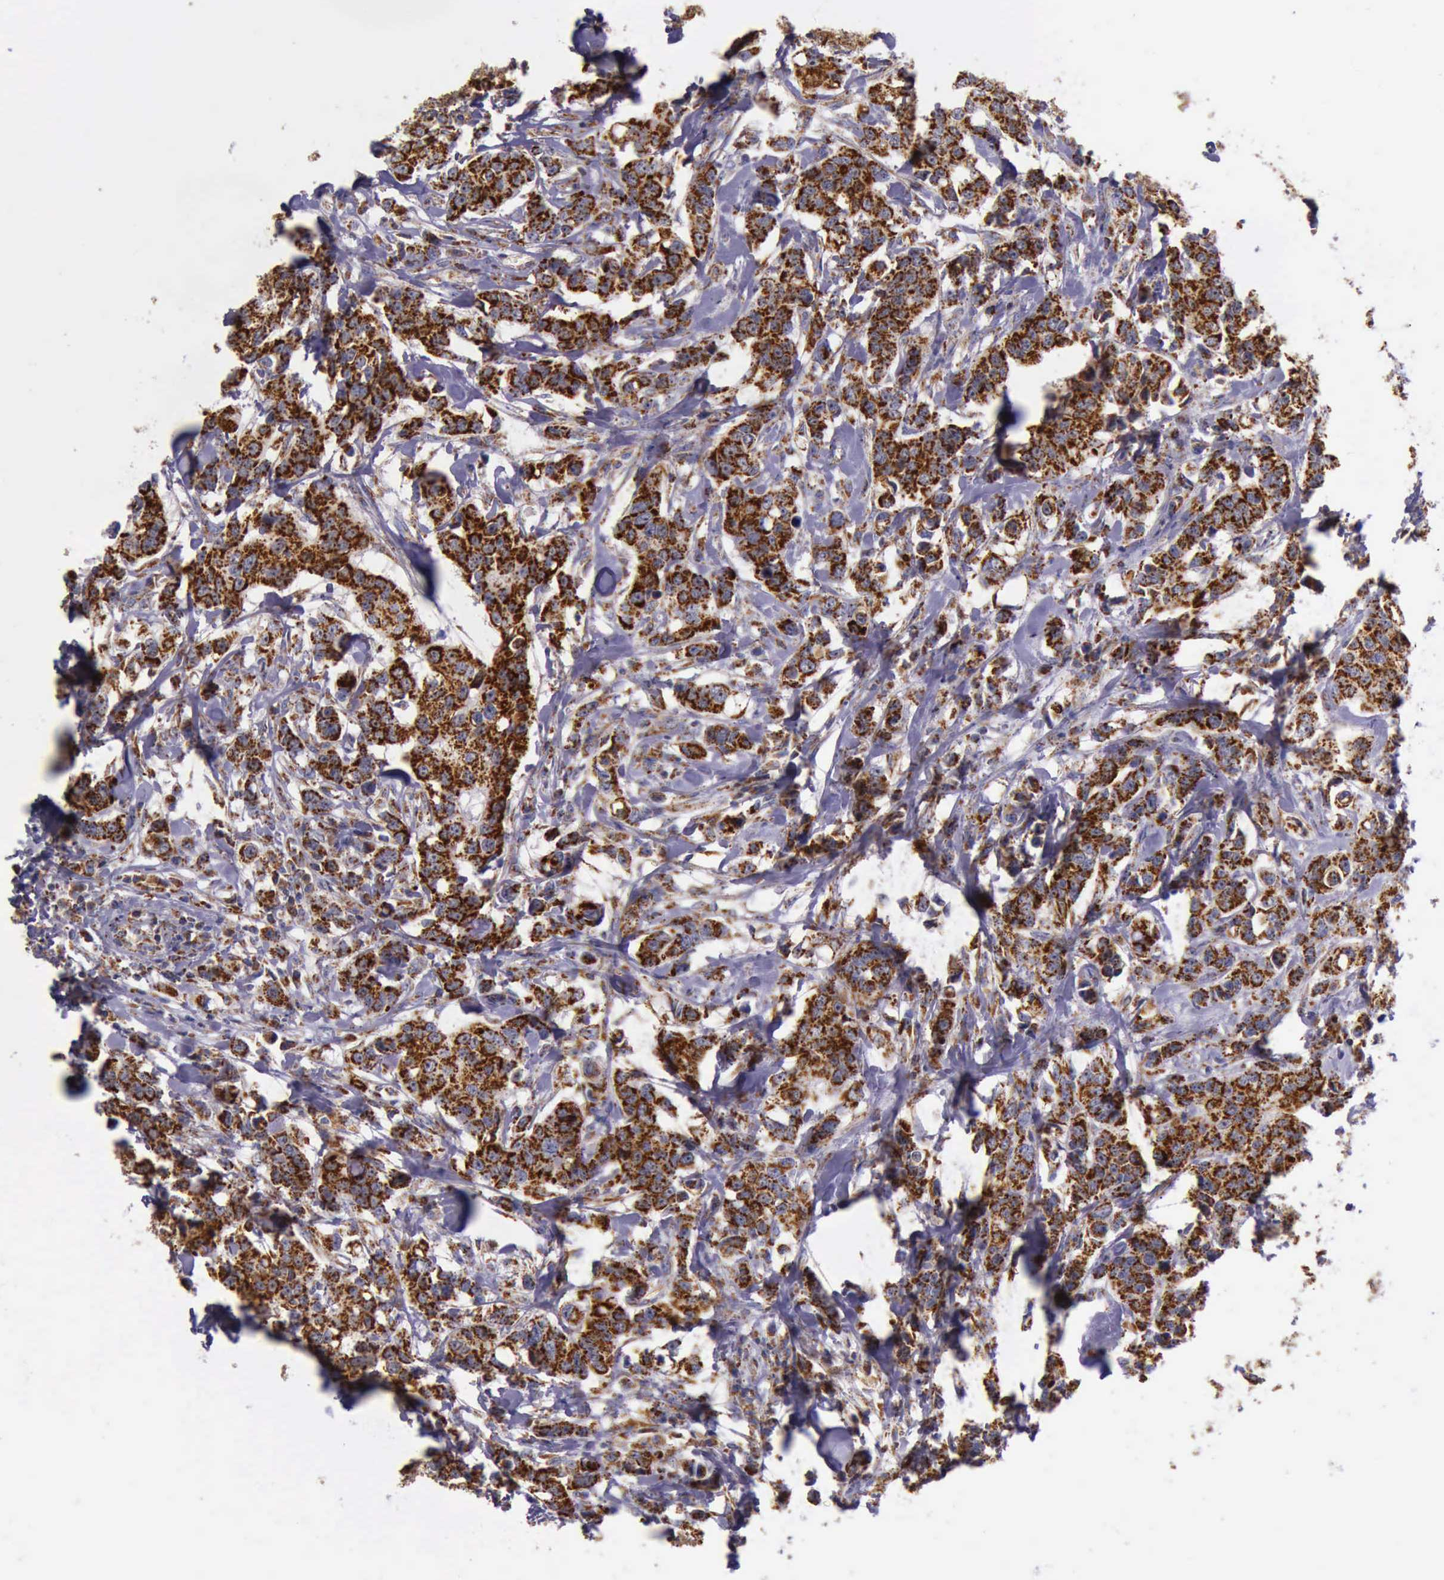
{"staining": {"intensity": "strong", "quantity": ">75%", "location": "cytoplasmic/membranous"}, "tissue": "breast cancer", "cell_type": "Tumor cells", "image_type": "cancer", "snomed": [{"axis": "morphology", "description": "Duct carcinoma"}, {"axis": "topography", "description": "Breast"}], "caption": "Brown immunohistochemical staining in human breast cancer (infiltrating ductal carcinoma) shows strong cytoplasmic/membranous positivity in approximately >75% of tumor cells.", "gene": "TXN2", "patient": {"sex": "female", "age": 27}}